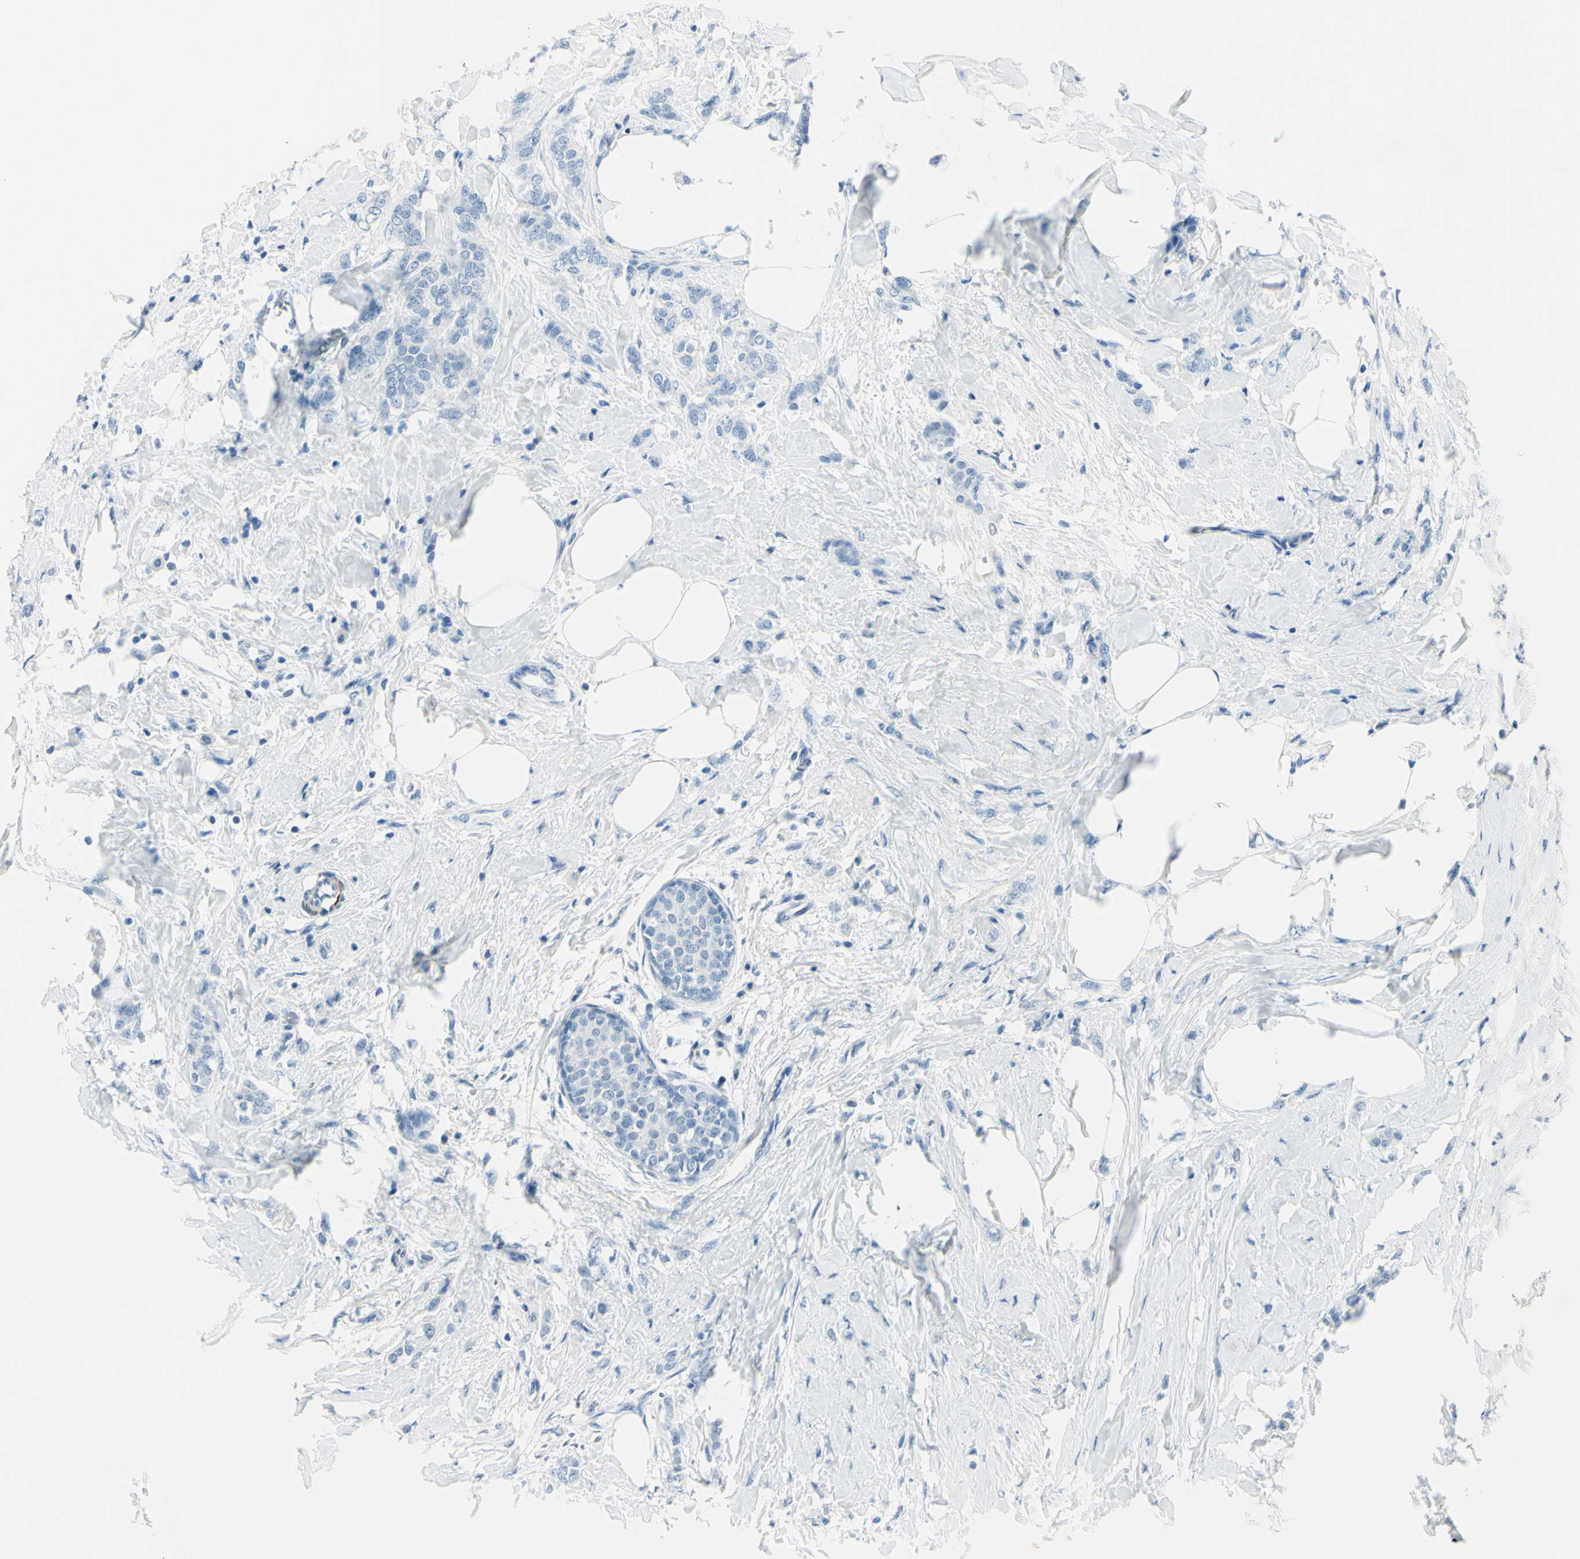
{"staining": {"intensity": "negative", "quantity": "none", "location": "none"}, "tissue": "breast cancer", "cell_type": "Tumor cells", "image_type": "cancer", "snomed": [{"axis": "morphology", "description": "Lobular carcinoma, in situ"}, {"axis": "morphology", "description": "Lobular carcinoma"}, {"axis": "topography", "description": "Breast"}], "caption": "The immunohistochemistry (IHC) histopathology image has no significant staining in tumor cells of breast lobular carcinoma tissue. The staining is performed using DAB (3,3'-diaminobenzidine) brown chromogen with nuclei counter-stained in using hematoxylin.", "gene": "CDH15", "patient": {"sex": "female", "age": 41}}